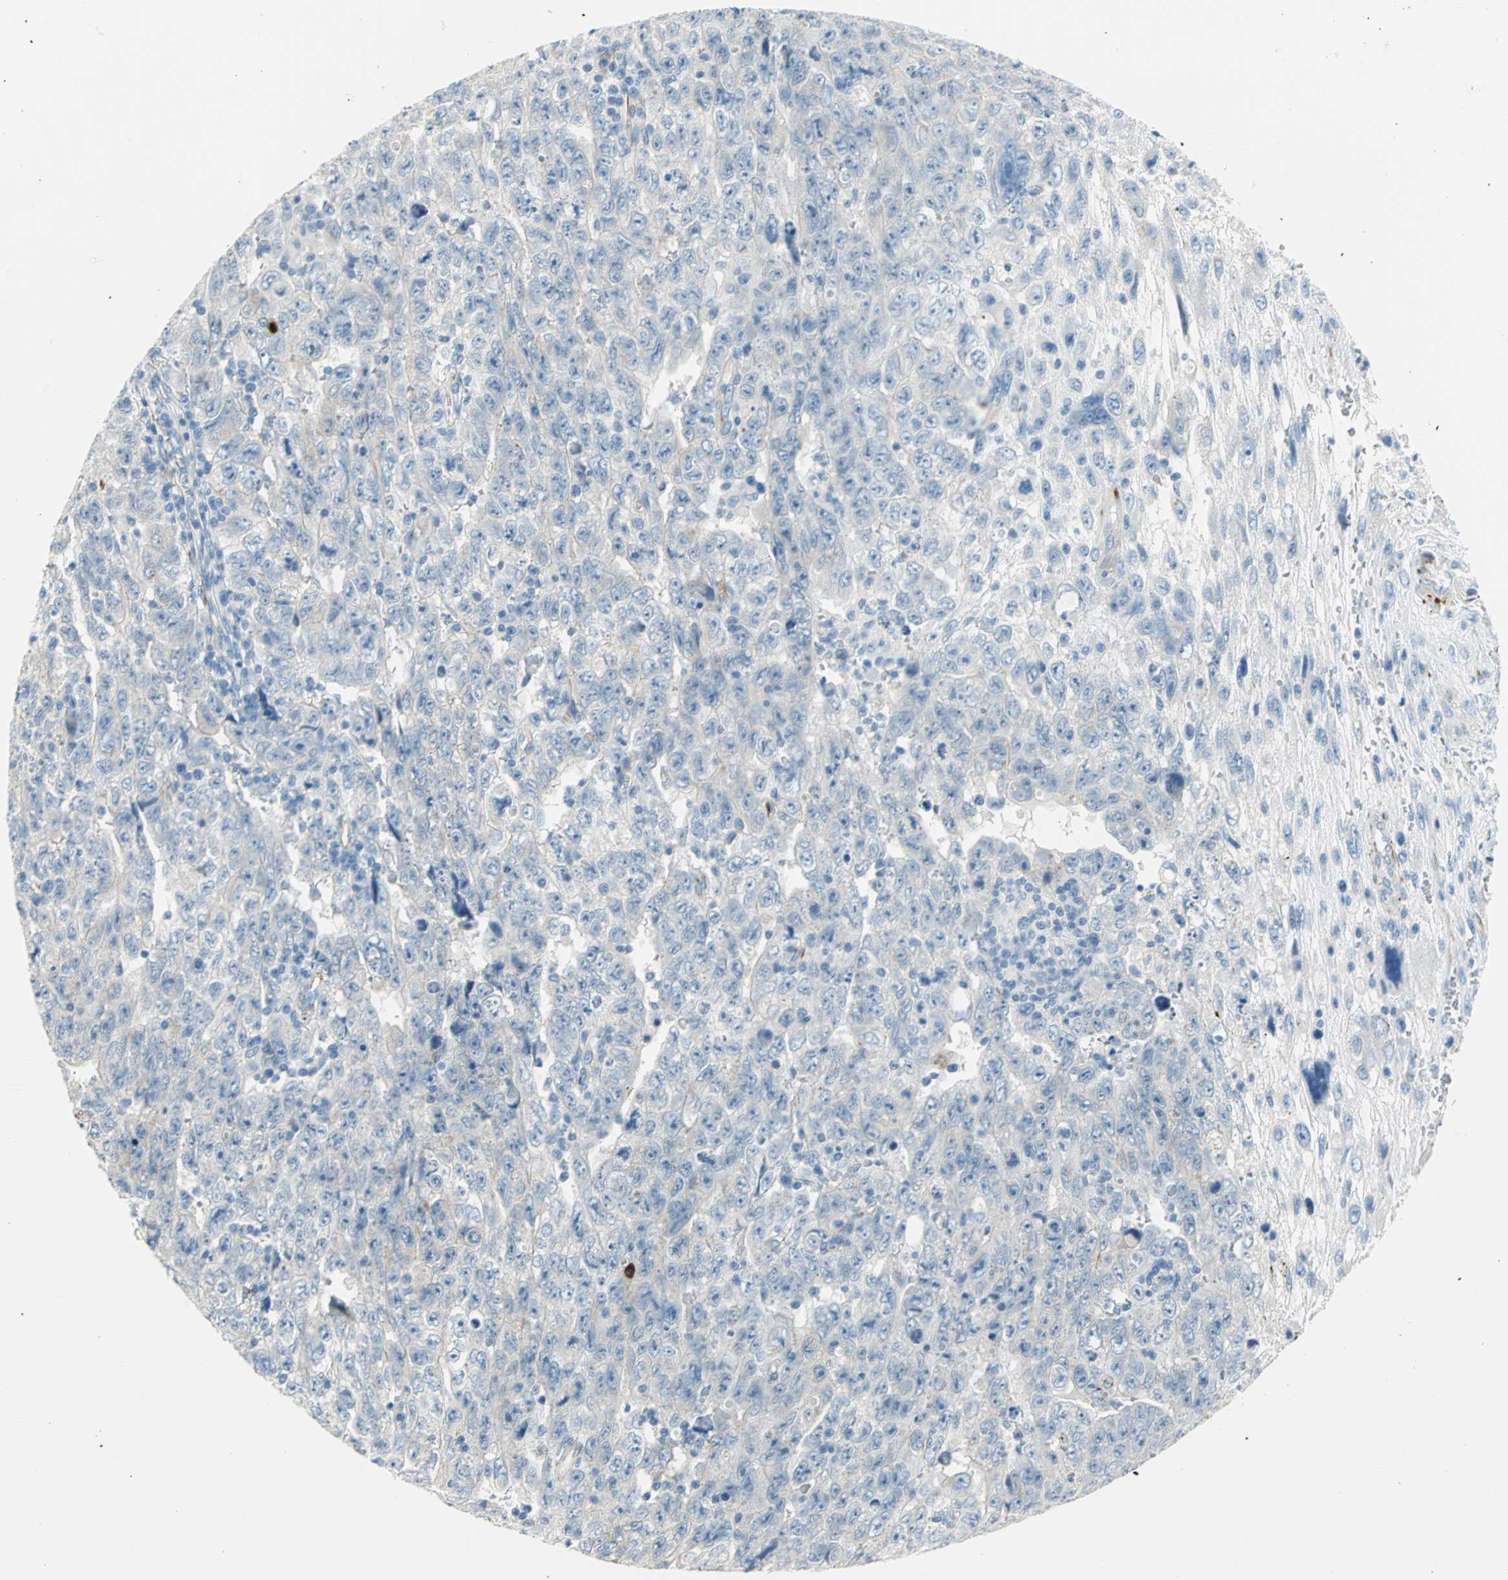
{"staining": {"intensity": "negative", "quantity": "none", "location": "none"}, "tissue": "testis cancer", "cell_type": "Tumor cells", "image_type": "cancer", "snomed": [{"axis": "morphology", "description": "Carcinoma, Embryonal, NOS"}, {"axis": "topography", "description": "Testis"}], "caption": "The immunohistochemistry (IHC) micrograph has no significant staining in tumor cells of testis cancer tissue.", "gene": "ALOX15", "patient": {"sex": "male", "age": 28}}